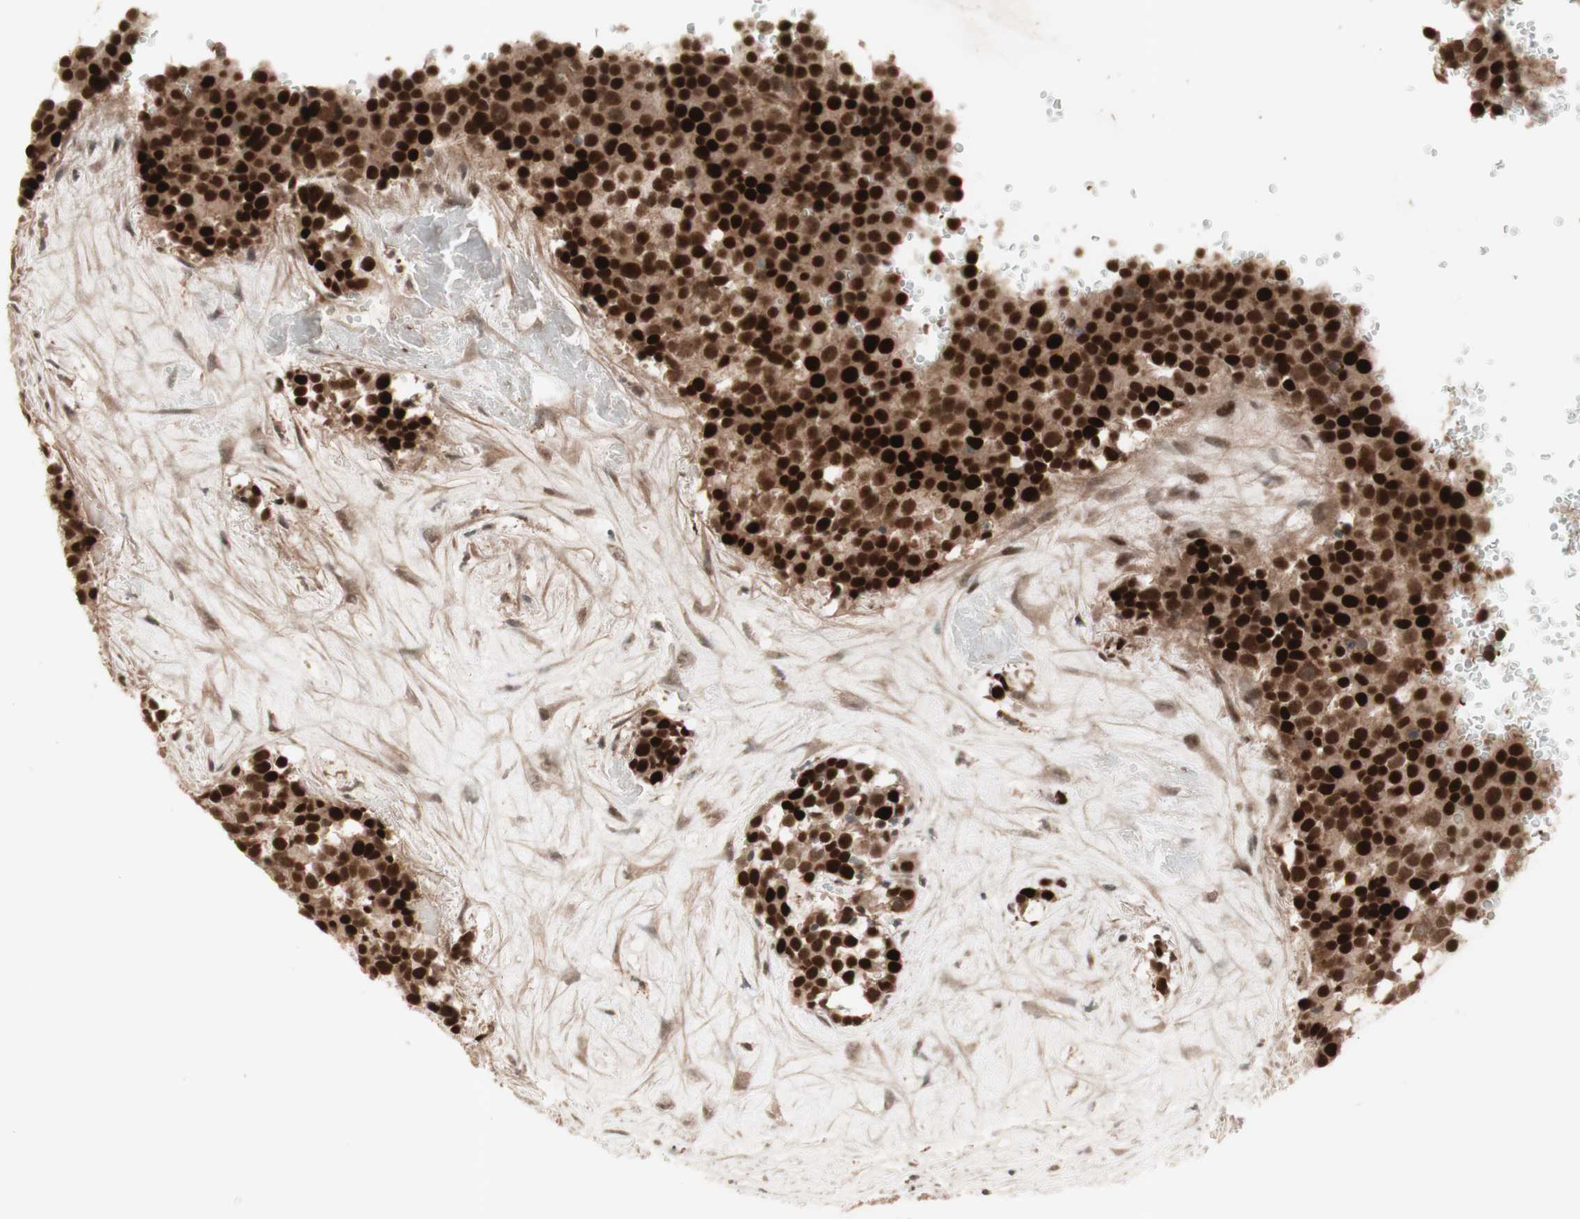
{"staining": {"intensity": "strong", "quantity": ">75%", "location": "cytoplasmic/membranous,nuclear"}, "tissue": "testis cancer", "cell_type": "Tumor cells", "image_type": "cancer", "snomed": [{"axis": "morphology", "description": "Seminoma, NOS"}, {"axis": "topography", "description": "Testis"}], "caption": "The photomicrograph reveals a brown stain indicating the presence of a protein in the cytoplasmic/membranous and nuclear of tumor cells in testis cancer (seminoma). The staining is performed using DAB brown chromogen to label protein expression. The nuclei are counter-stained blue using hematoxylin.", "gene": "MSH6", "patient": {"sex": "male", "age": 71}}